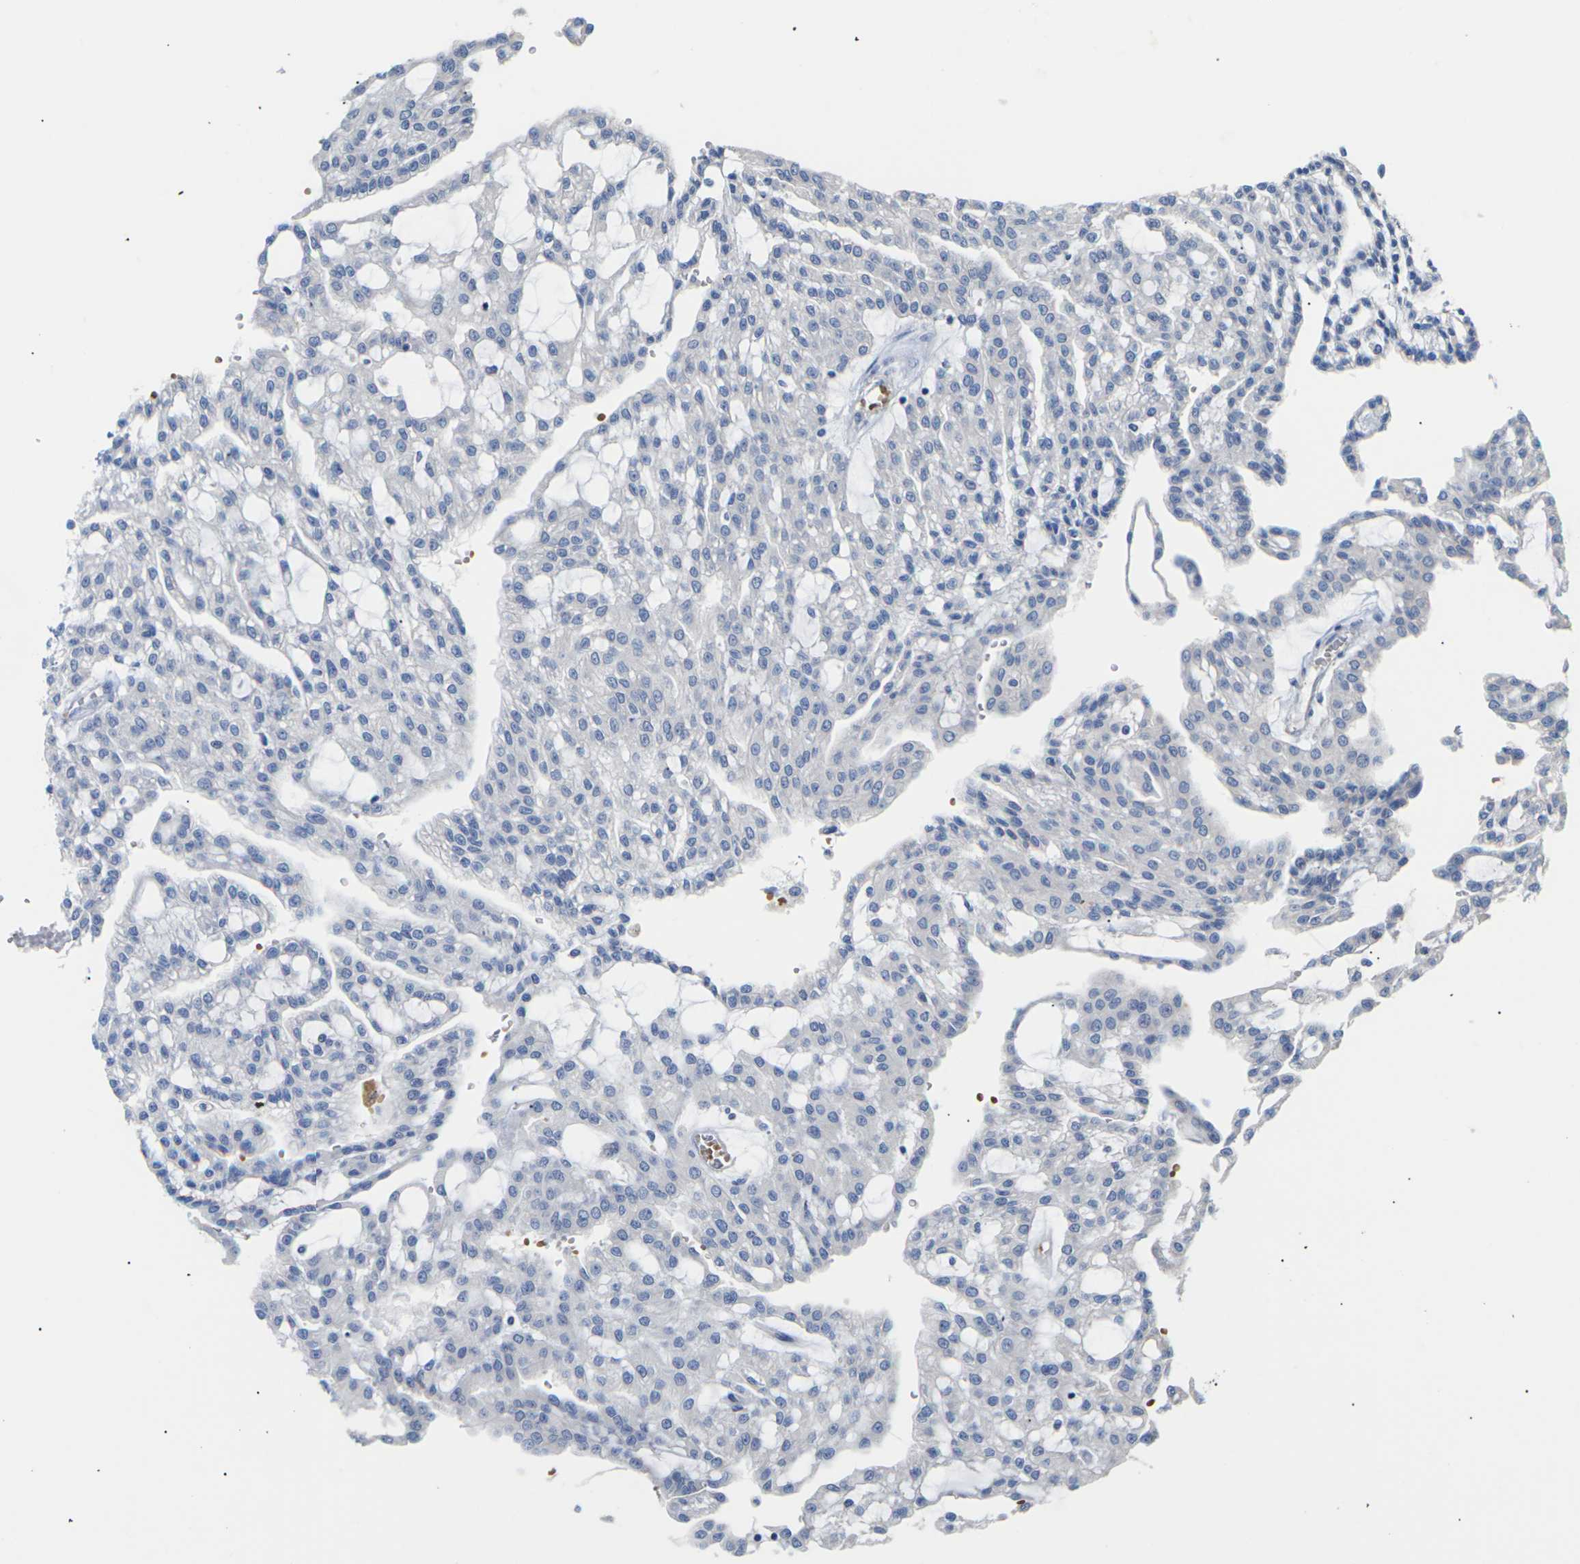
{"staining": {"intensity": "negative", "quantity": "none", "location": "none"}, "tissue": "renal cancer", "cell_type": "Tumor cells", "image_type": "cancer", "snomed": [{"axis": "morphology", "description": "Adenocarcinoma, NOS"}, {"axis": "topography", "description": "Kidney"}], "caption": "Immunohistochemical staining of renal cancer demonstrates no significant expression in tumor cells.", "gene": "TMCO4", "patient": {"sex": "male", "age": 63}}